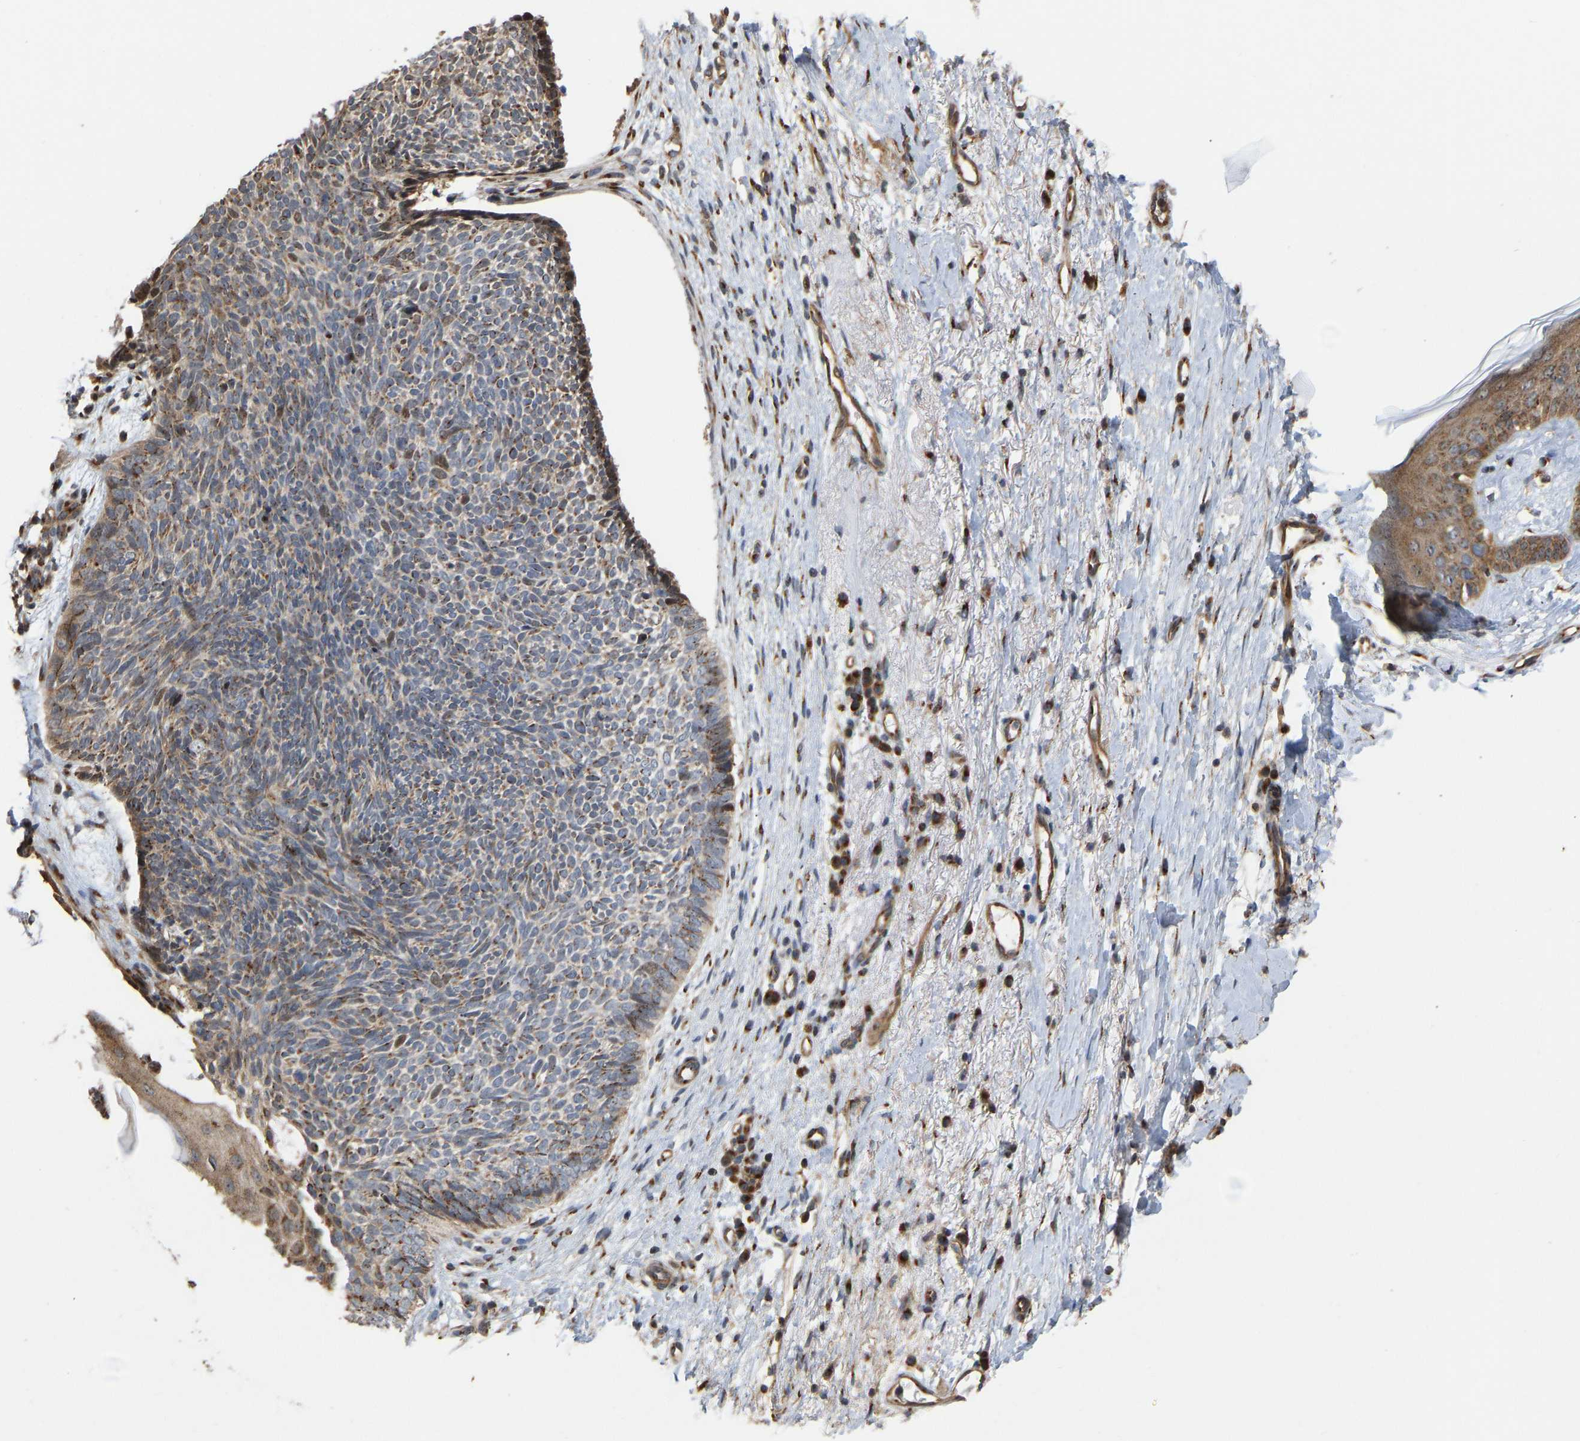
{"staining": {"intensity": "moderate", "quantity": "25%-75%", "location": "cytoplasmic/membranous,nuclear"}, "tissue": "skin cancer", "cell_type": "Tumor cells", "image_type": "cancer", "snomed": [{"axis": "morphology", "description": "Basal cell carcinoma"}, {"axis": "topography", "description": "Skin"}], "caption": "Immunohistochemistry image of neoplastic tissue: human skin cancer stained using IHC exhibits medium levels of moderate protein expression localized specifically in the cytoplasmic/membranous and nuclear of tumor cells, appearing as a cytoplasmic/membranous and nuclear brown color.", "gene": "YIPF4", "patient": {"sex": "female", "age": 84}}